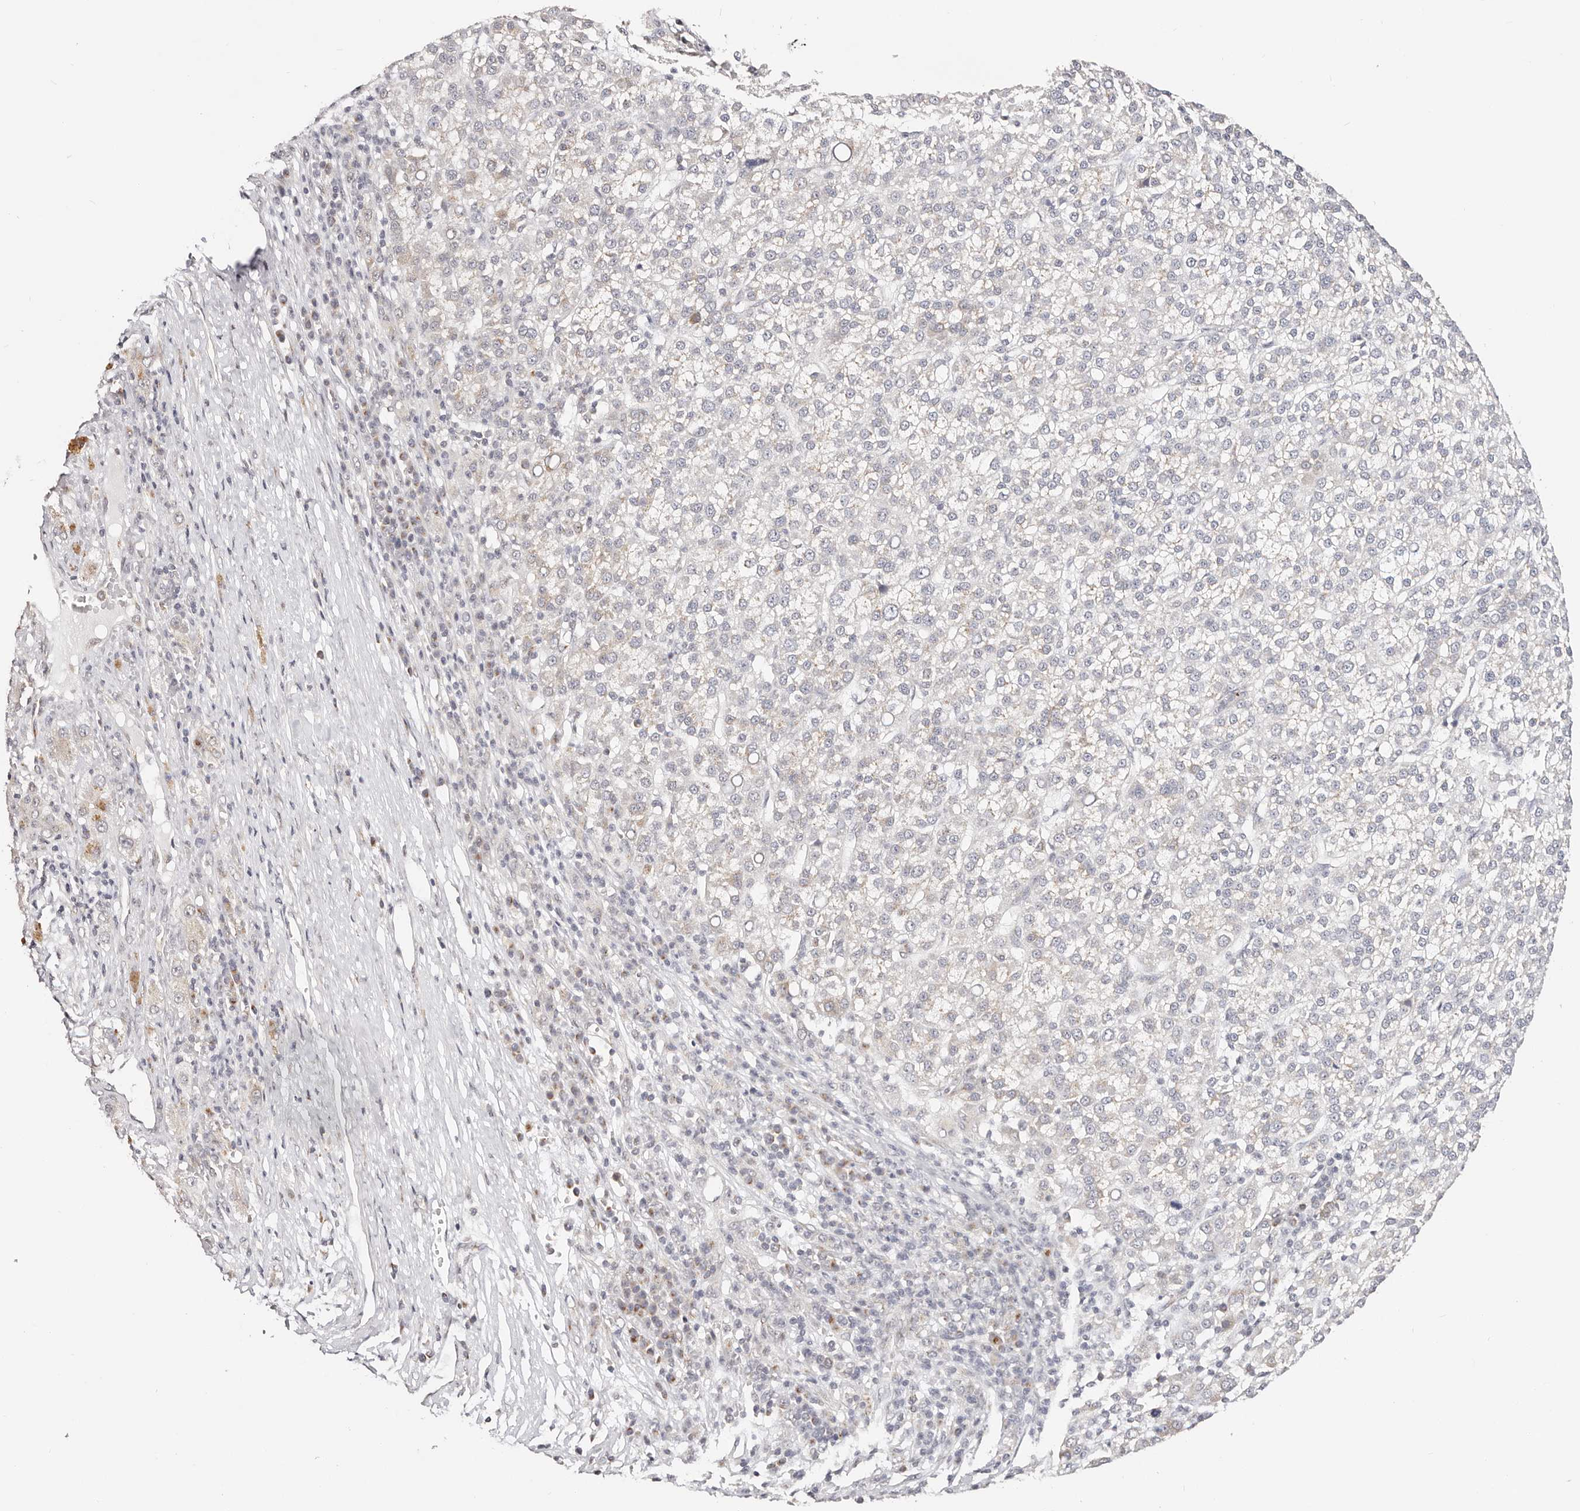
{"staining": {"intensity": "negative", "quantity": "none", "location": "none"}, "tissue": "liver cancer", "cell_type": "Tumor cells", "image_type": "cancer", "snomed": [{"axis": "morphology", "description": "Carcinoma, Hepatocellular, NOS"}, {"axis": "topography", "description": "Liver"}], "caption": "This histopathology image is of liver cancer (hepatocellular carcinoma) stained with immunohistochemistry to label a protein in brown with the nuclei are counter-stained blue. There is no positivity in tumor cells. (IHC, brightfield microscopy, high magnification).", "gene": "VIPAS39", "patient": {"sex": "female", "age": 58}}